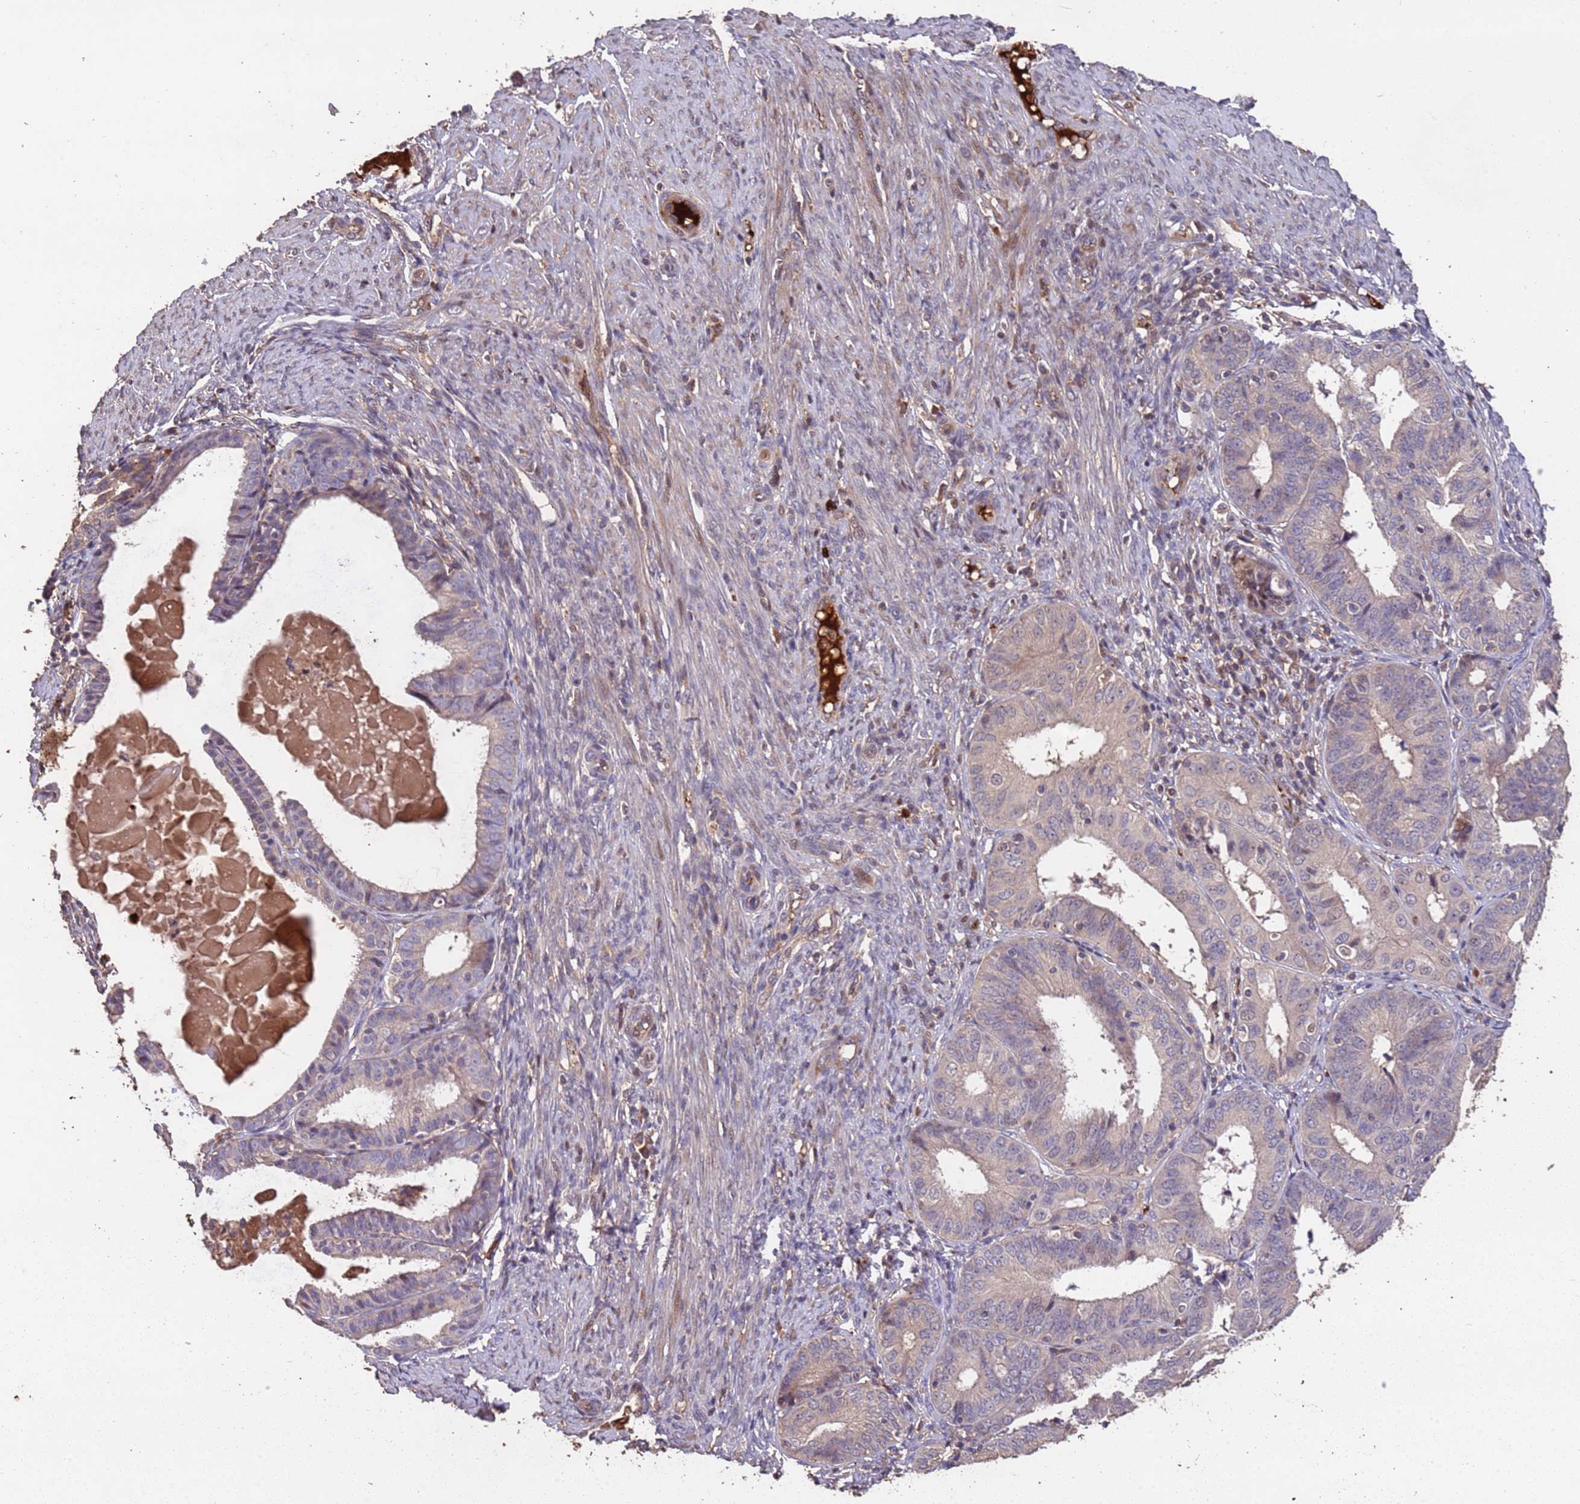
{"staining": {"intensity": "weak", "quantity": "<25%", "location": "cytoplasmic/membranous"}, "tissue": "endometrial cancer", "cell_type": "Tumor cells", "image_type": "cancer", "snomed": [{"axis": "morphology", "description": "Adenocarcinoma, NOS"}, {"axis": "topography", "description": "Endometrium"}], "caption": "The immunohistochemistry (IHC) micrograph has no significant positivity in tumor cells of endometrial cancer (adenocarcinoma) tissue.", "gene": "CCDC184", "patient": {"sex": "female", "age": 51}}